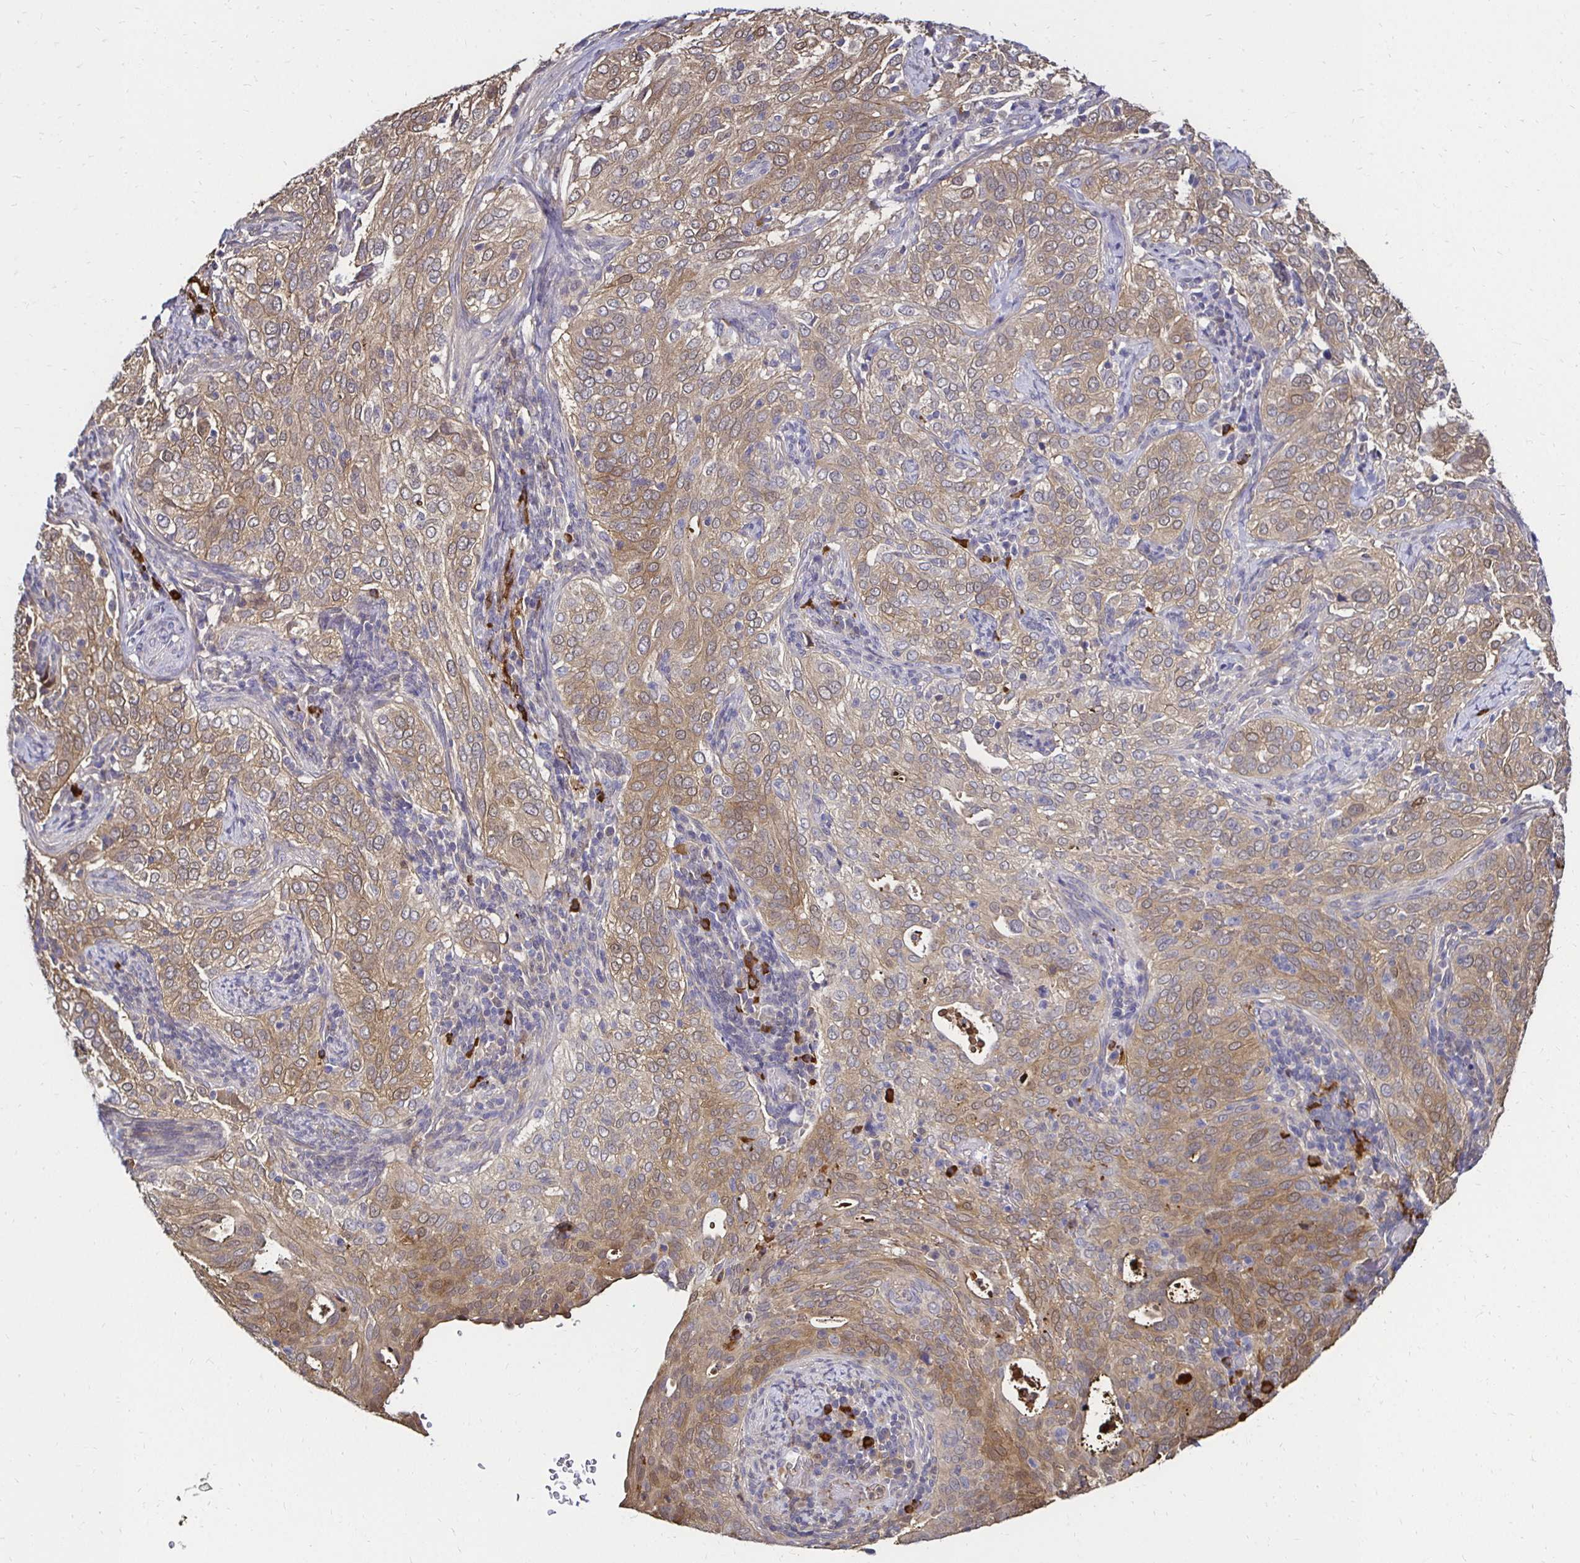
{"staining": {"intensity": "weak", "quantity": ">75%", "location": "cytoplasmic/membranous"}, "tissue": "cervical cancer", "cell_type": "Tumor cells", "image_type": "cancer", "snomed": [{"axis": "morphology", "description": "Squamous cell carcinoma, NOS"}, {"axis": "topography", "description": "Cervix"}], "caption": "About >75% of tumor cells in human cervical cancer (squamous cell carcinoma) show weak cytoplasmic/membranous protein expression as visualized by brown immunohistochemical staining.", "gene": "TXN", "patient": {"sex": "female", "age": 38}}